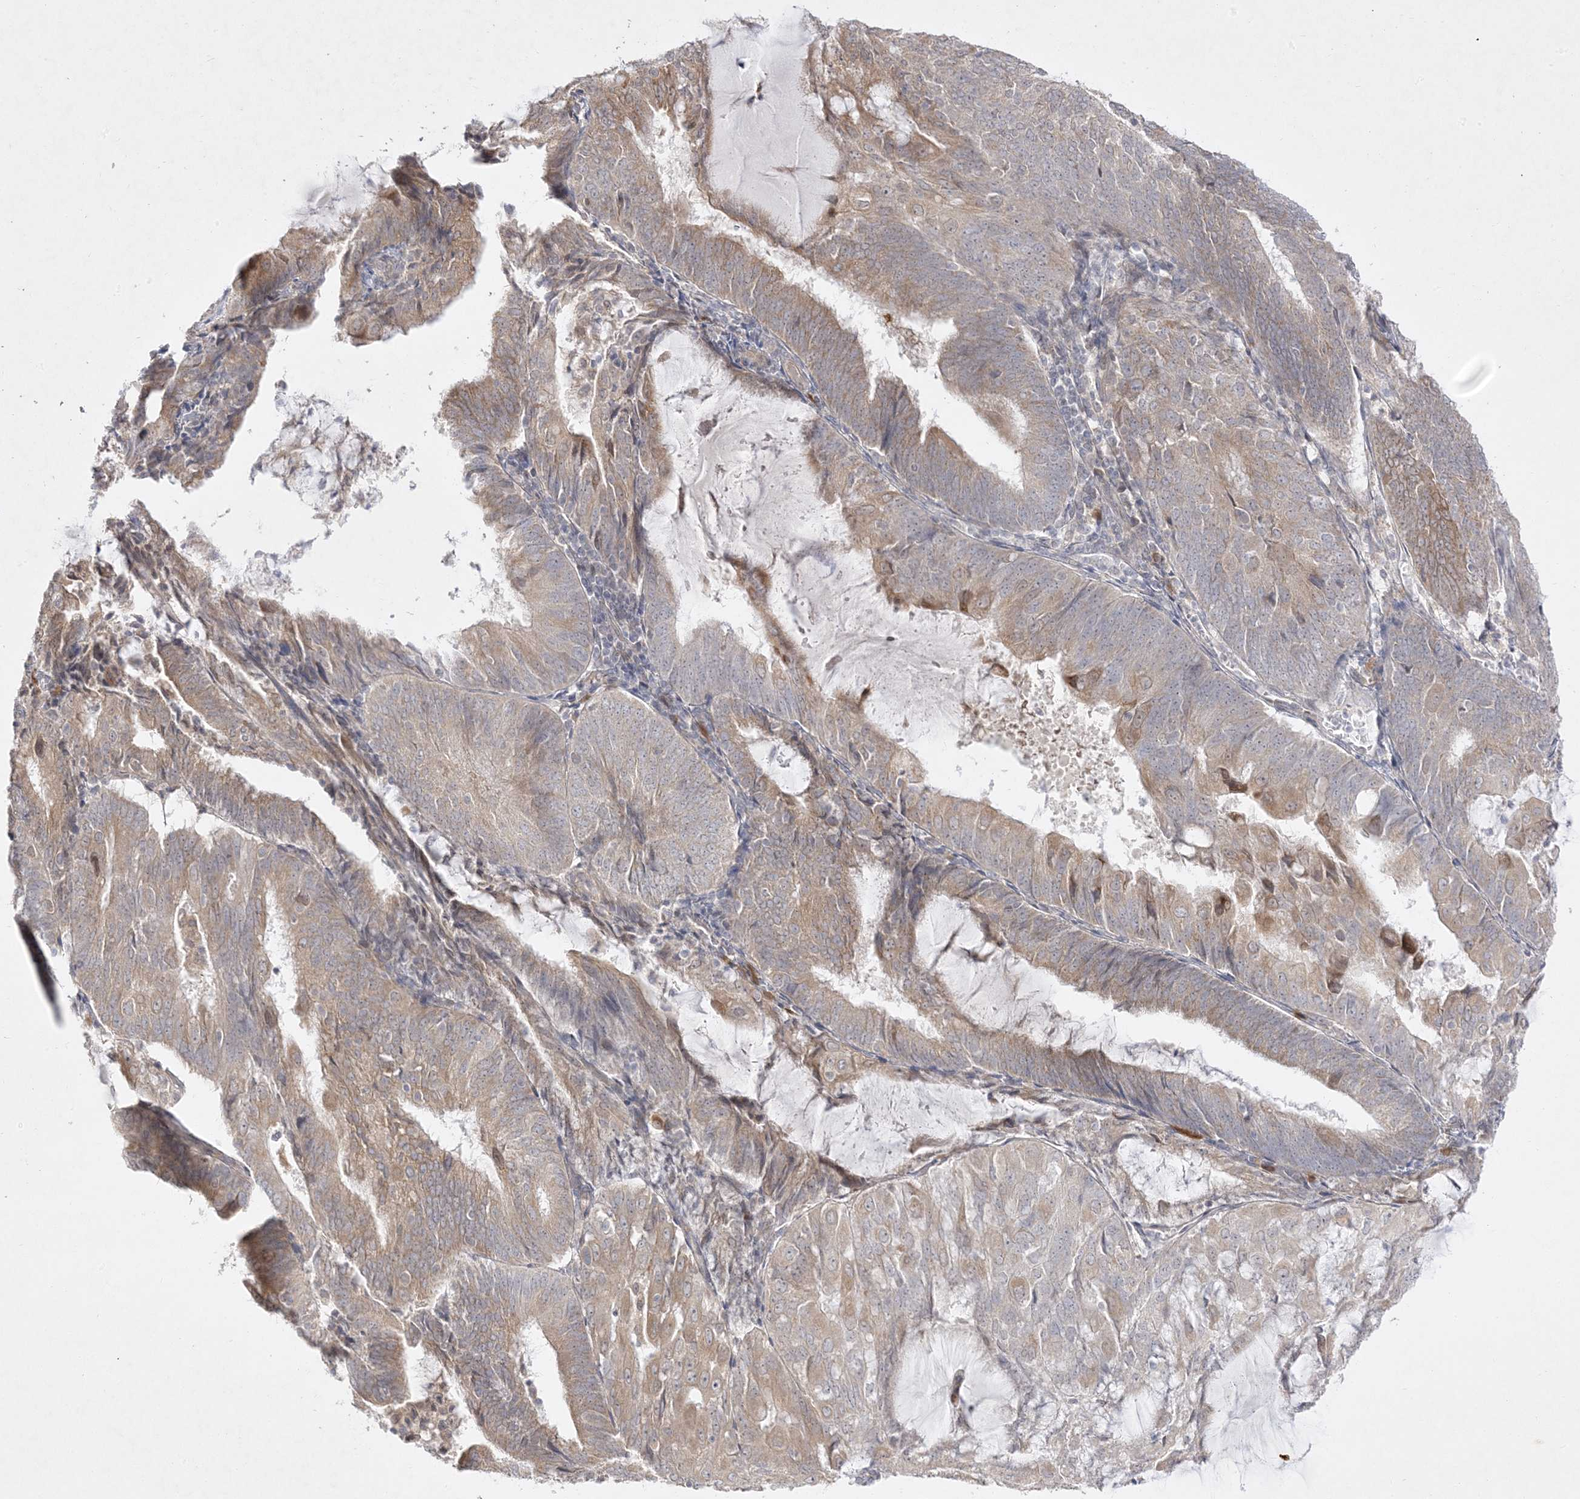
{"staining": {"intensity": "weak", "quantity": ">75%", "location": "cytoplasmic/membranous"}, "tissue": "endometrial cancer", "cell_type": "Tumor cells", "image_type": "cancer", "snomed": [{"axis": "morphology", "description": "Adenocarcinoma, NOS"}, {"axis": "topography", "description": "Endometrium"}], "caption": "An immunohistochemistry photomicrograph of neoplastic tissue is shown. Protein staining in brown shows weak cytoplasmic/membranous positivity in endometrial adenocarcinoma within tumor cells.", "gene": "C2CD2", "patient": {"sex": "female", "age": 81}}